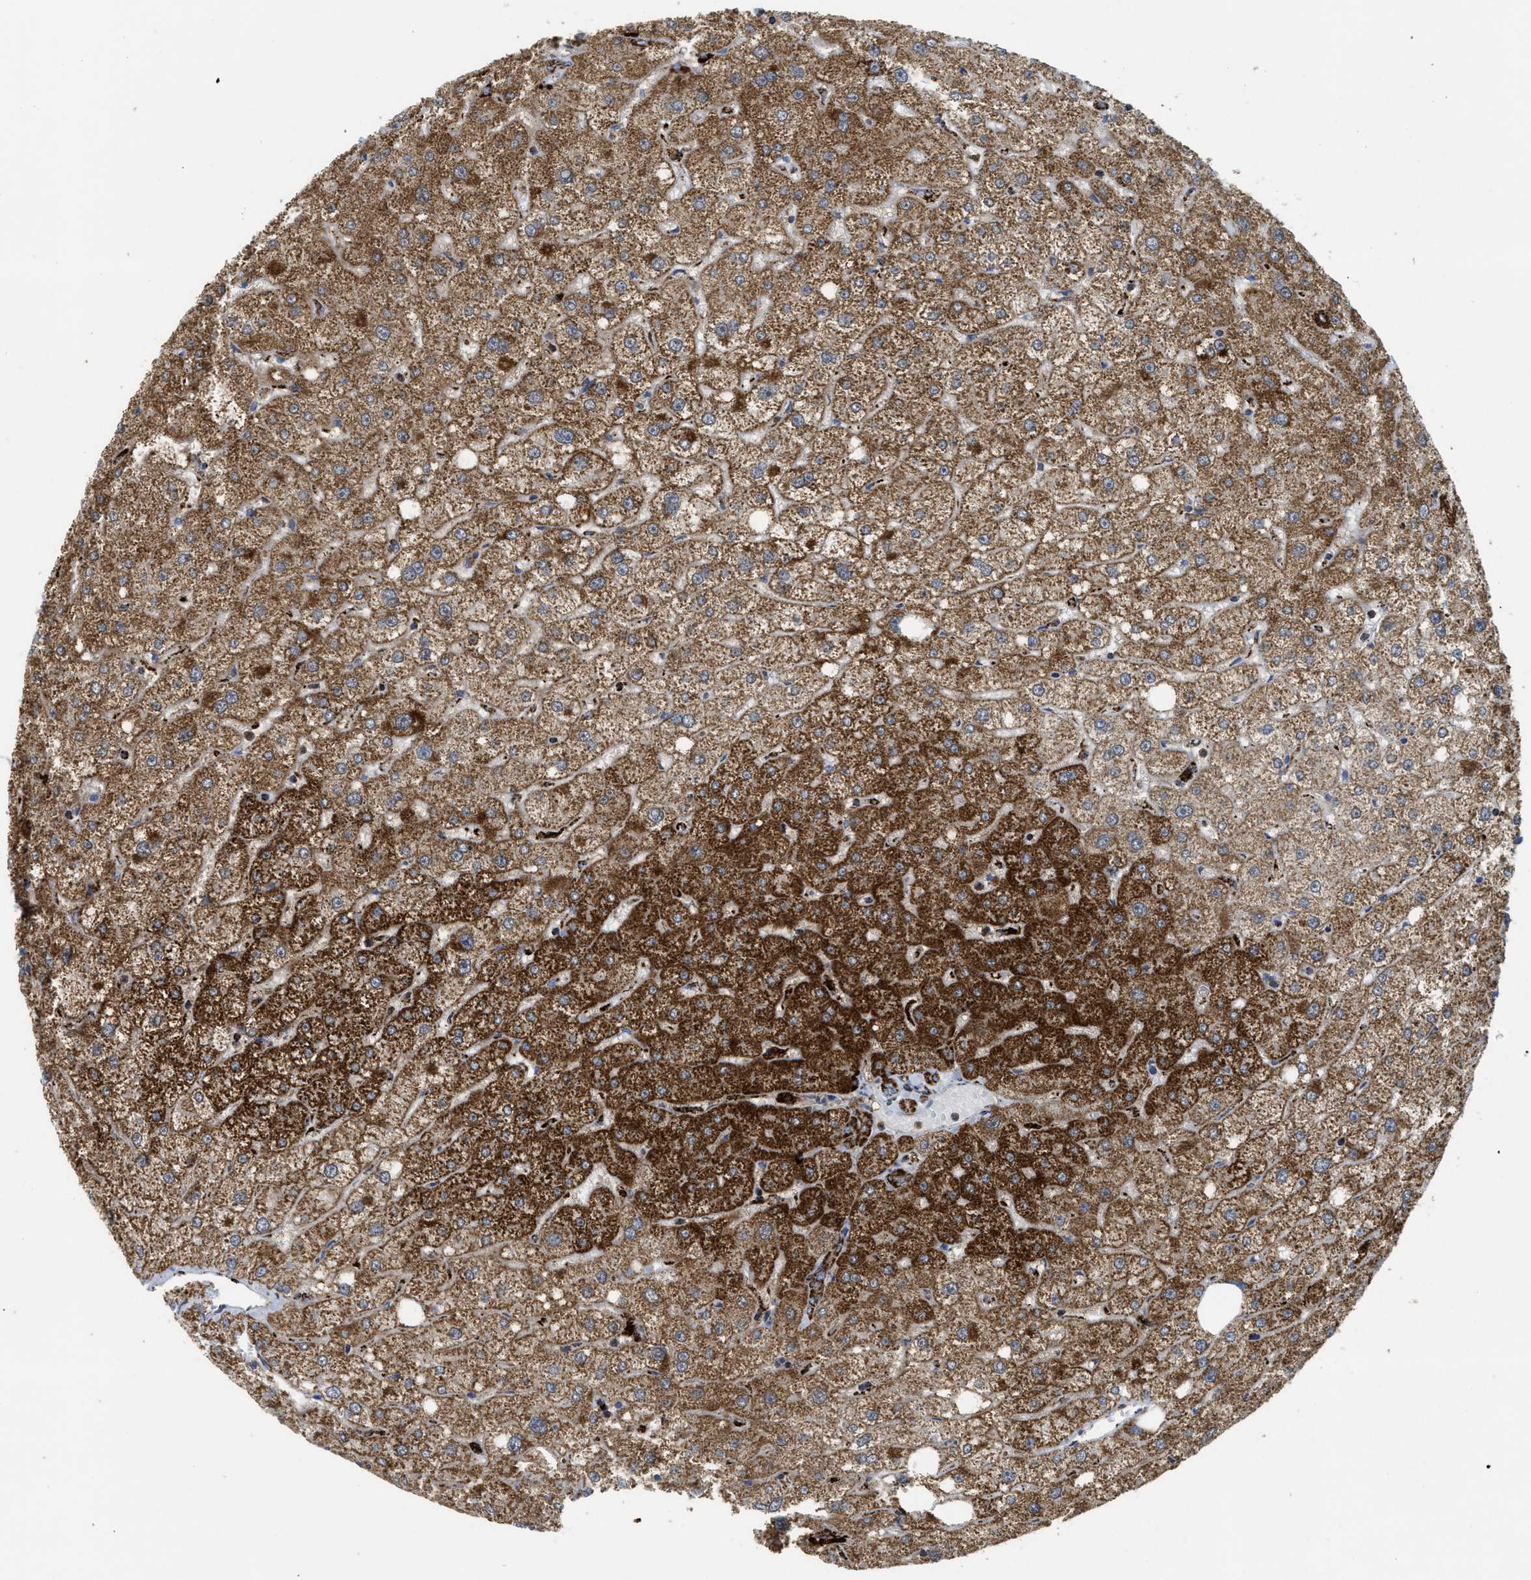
{"staining": {"intensity": "moderate", "quantity": ">75%", "location": "cytoplasmic/membranous"}, "tissue": "liver", "cell_type": "Cholangiocytes", "image_type": "normal", "snomed": [{"axis": "morphology", "description": "Normal tissue, NOS"}, {"axis": "topography", "description": "Liver"}], "caption": "This image demonstrates unremarkable liver stained with IHC to label a protein in brown. The cytoplasmic/membranous of cholangiocytes show moderate positivity for the protein. Nuclei are counter-stained blue.", "gene": "SQOR", "patient": {"sex": "male", "age": 73}}